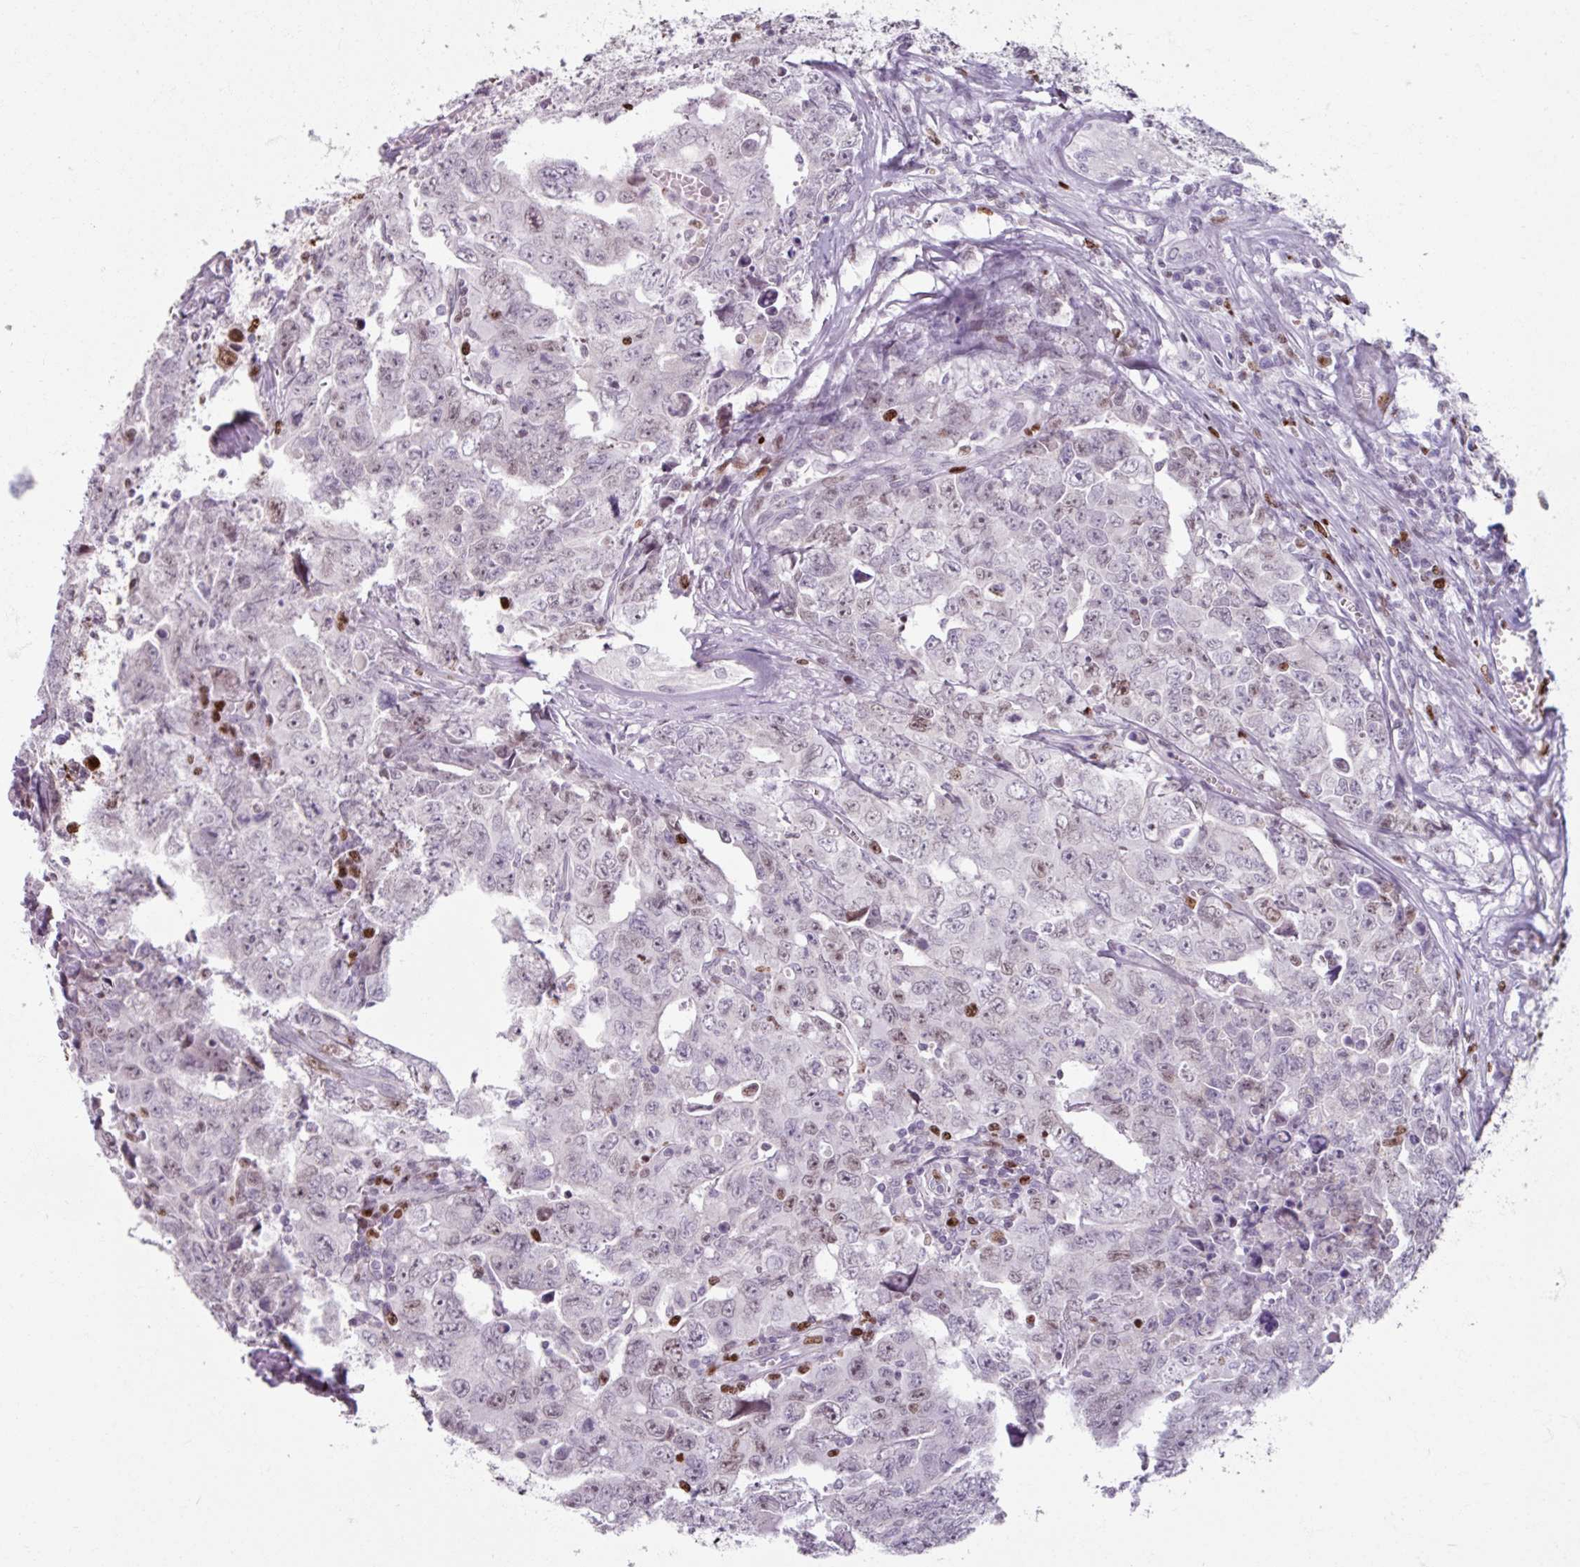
{"staining": {"intensity": "moderate", "quantity": "<25%", "location": "nuclear"}, "tissue": "testis cancer", "cell_type": "Tumor cells", "image_type": "cancer", "snomed": [{"axis": "morphology", "description": "Carcinoma, Embryonal, NOS"}, {"axis": "topography", "description": "Testis"}], "caption": "The image exhibits immunohistochemical staining of testis cancer (embryonal carcinoma). There is moderate nuclear staining is seen in about <25% of tumor cells. (brown staining indicates protein expression, while blue staining denotes nuclei).", "gene": "ATAD2", "patient": {"sex": "male", "age": 24}}